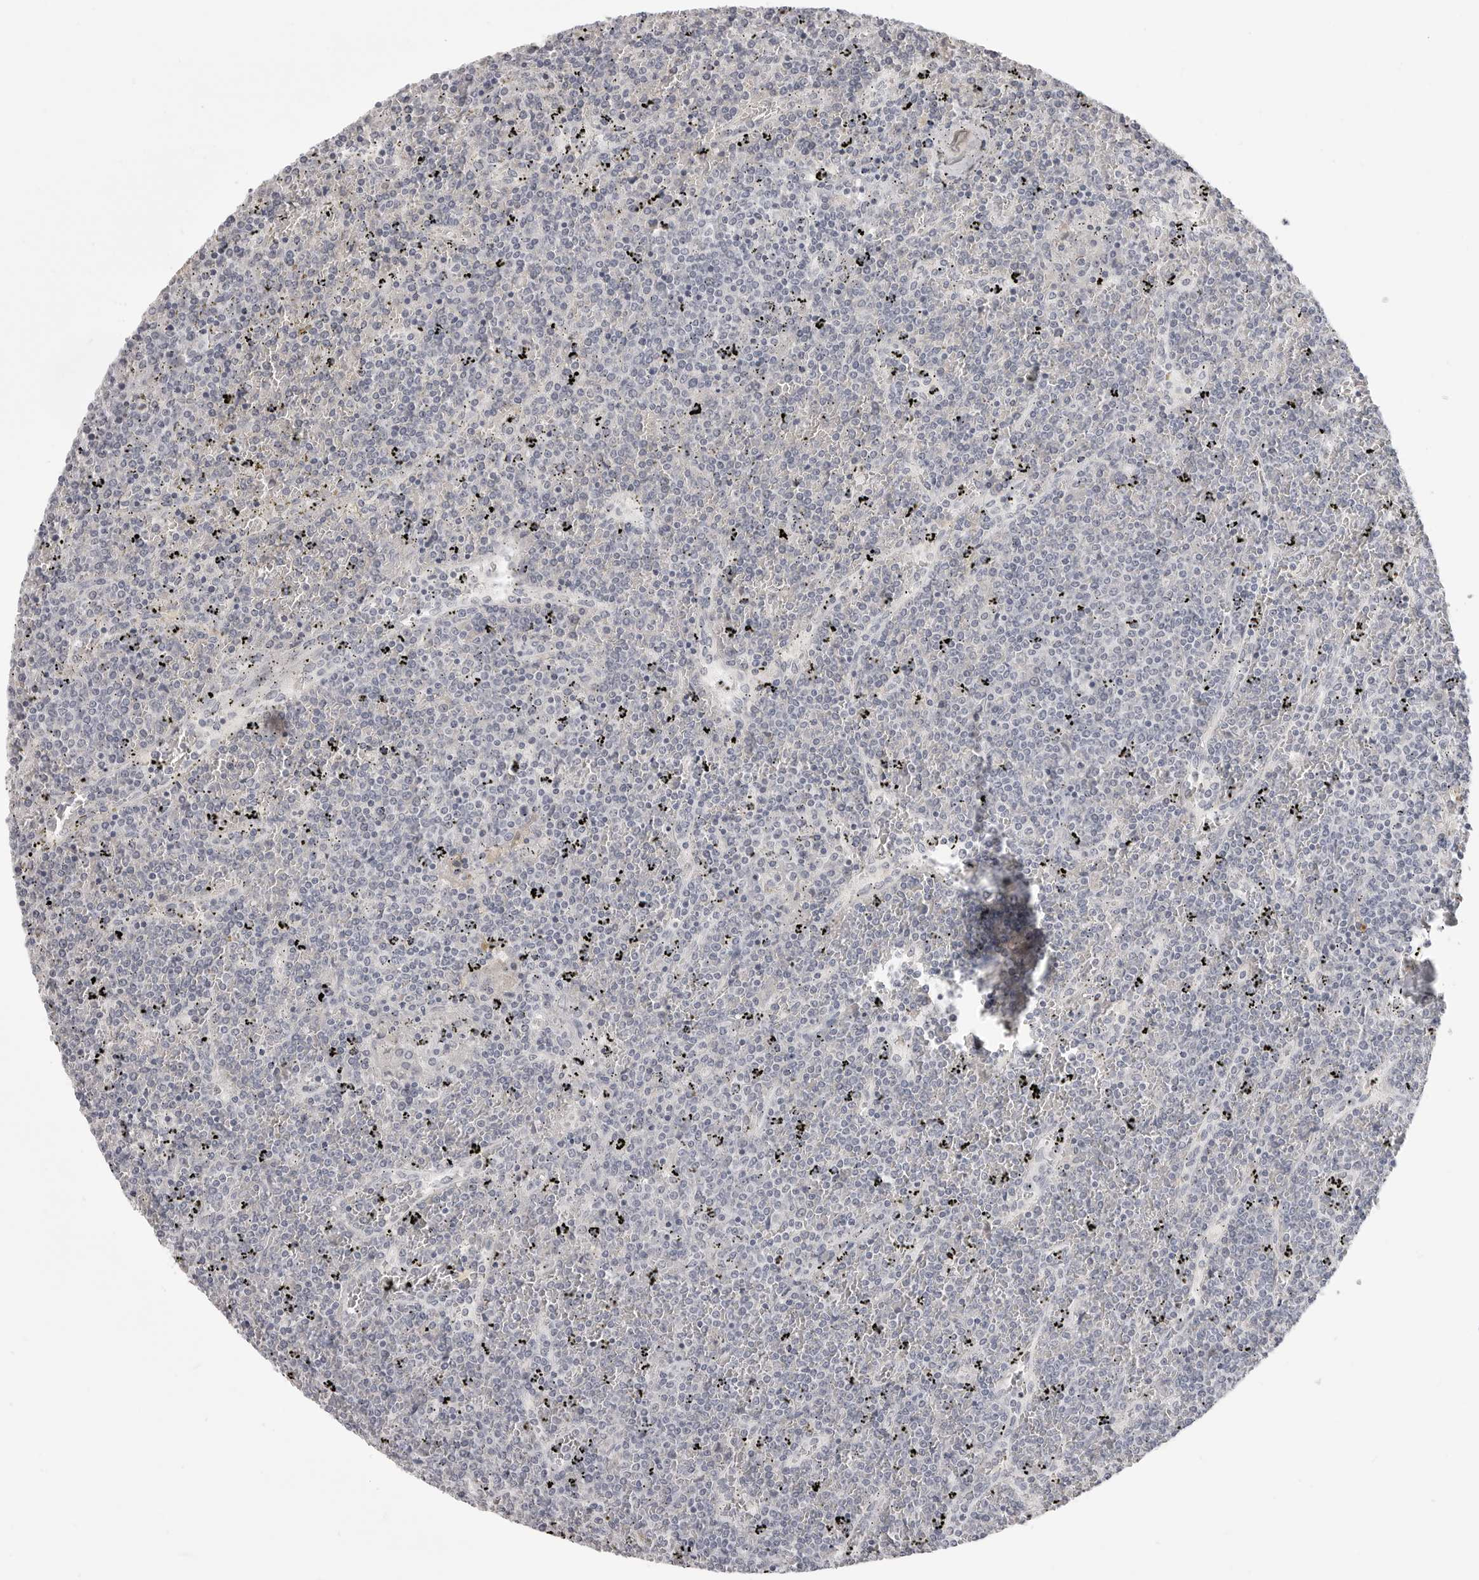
{"staining": {"intensity": "negative", "quantity": "none", "location": "none"}, "tissue": "lymphoma", "cell_type": "Tumor cells", "image_type": "cancer", "snomed": [{"axis": "morphology", "description": "Malignant lymphoma, non-Hodgkin's type, Low grade"}, {"axis": "topography", "description": "Spleen"}], "caption": "This micrograph is of lymphoma stained with IHC to label a protein in brown with the nuclei are counter-stained blue. There is no positivity in tumor cells.", "gene": "PRSS1", "patient": {"sex": "female", "age": 19}}